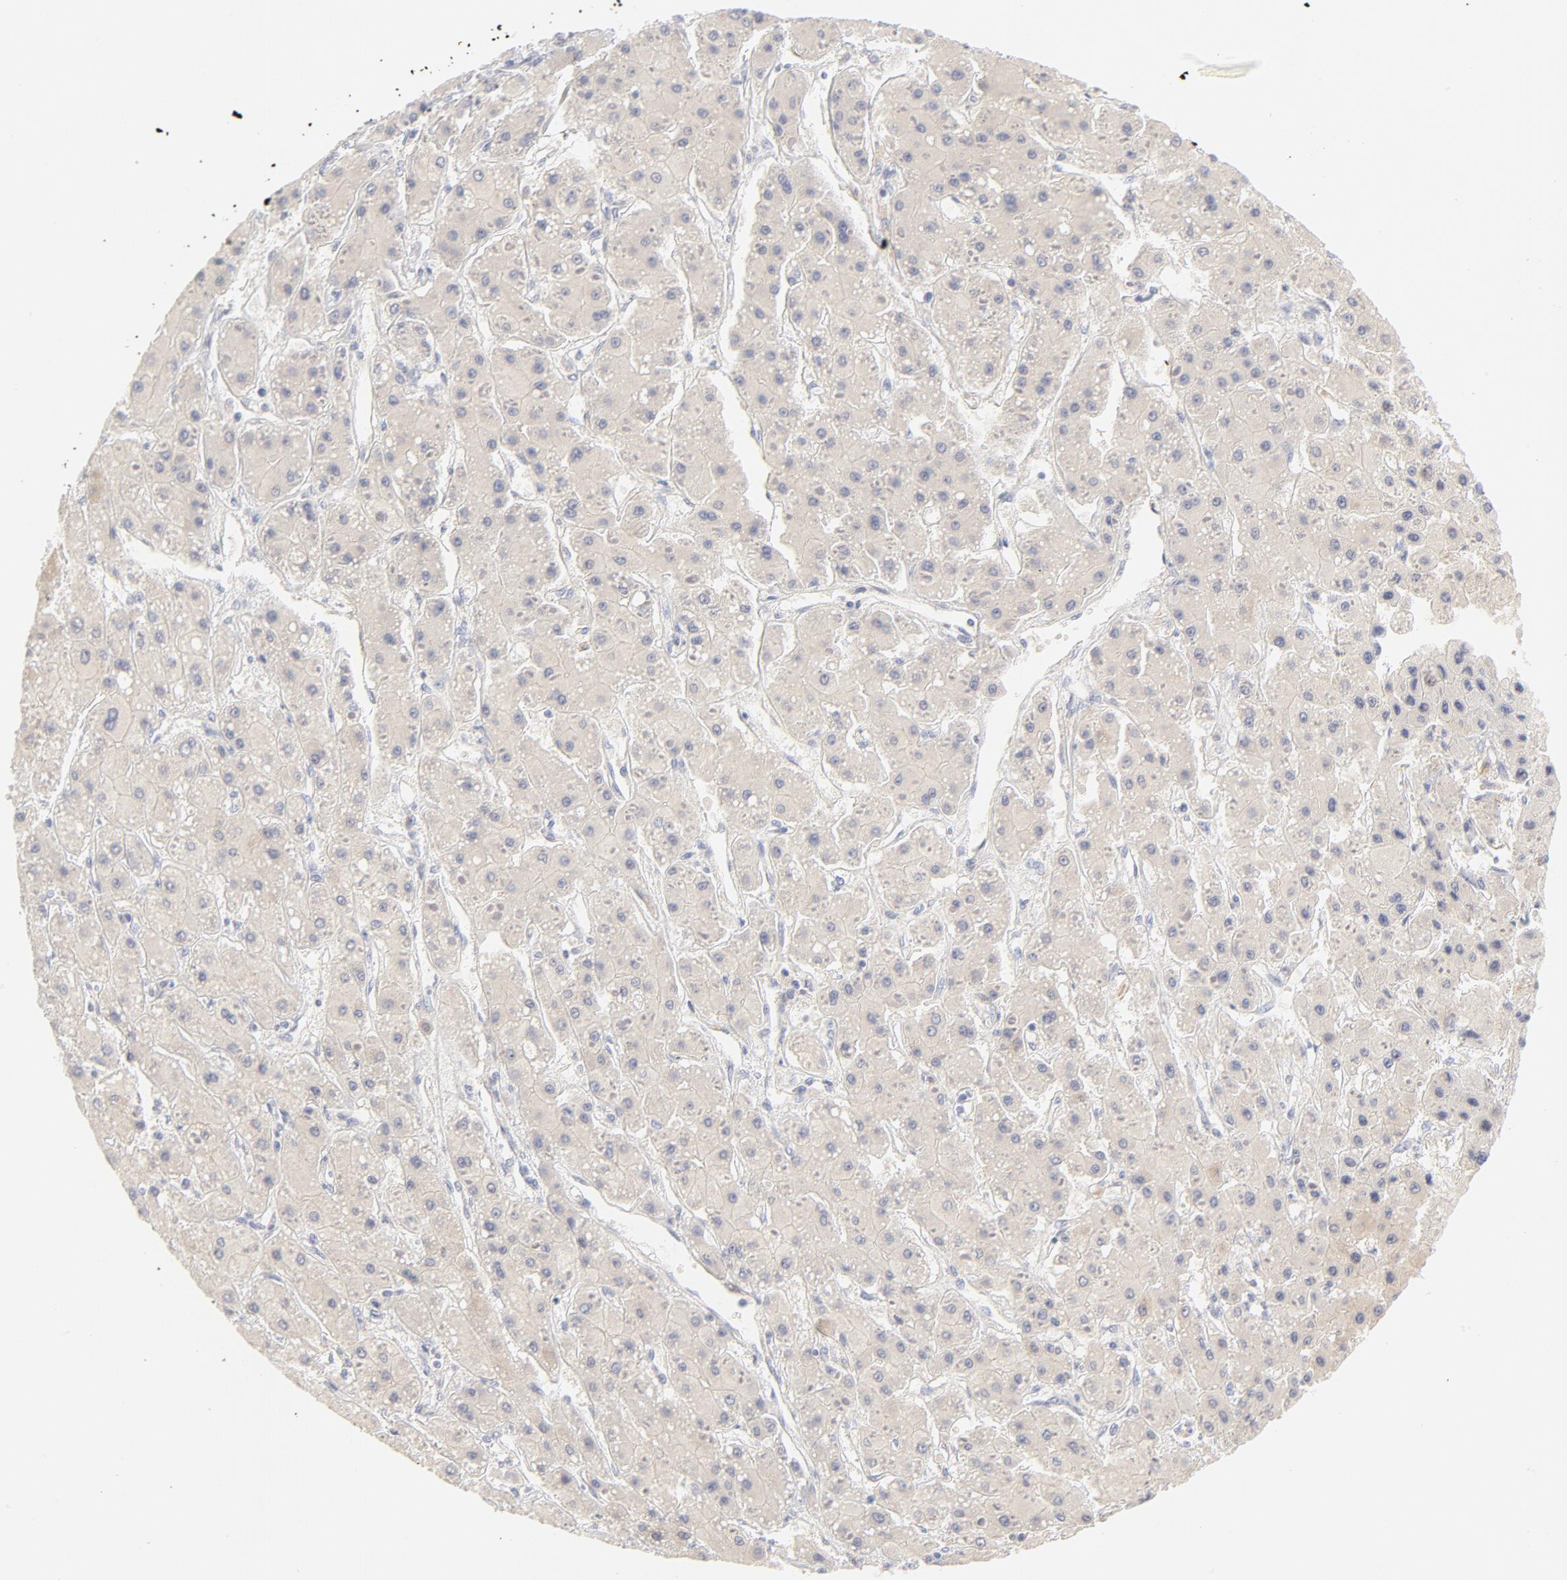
{"staining": {"intensity": "negative", "quantity": "none", "location": "none"}, "tissue": "liver cancer", "cell_type": "Tumor cells", "image_type": "cancer", "snomed": [{"axis": "morphology", "description": "Carcinoma, Hepatocellular, NOS"}, {"axis": "topography", "description": "Liver"}], "caption": "This is an immunohistochemistry micrograph of human hepatocellular carcinoma (liver). There is no staining in tumor cells.", "gene": "NKX2-2", "patient": {"sex": "female", "age": 52}}